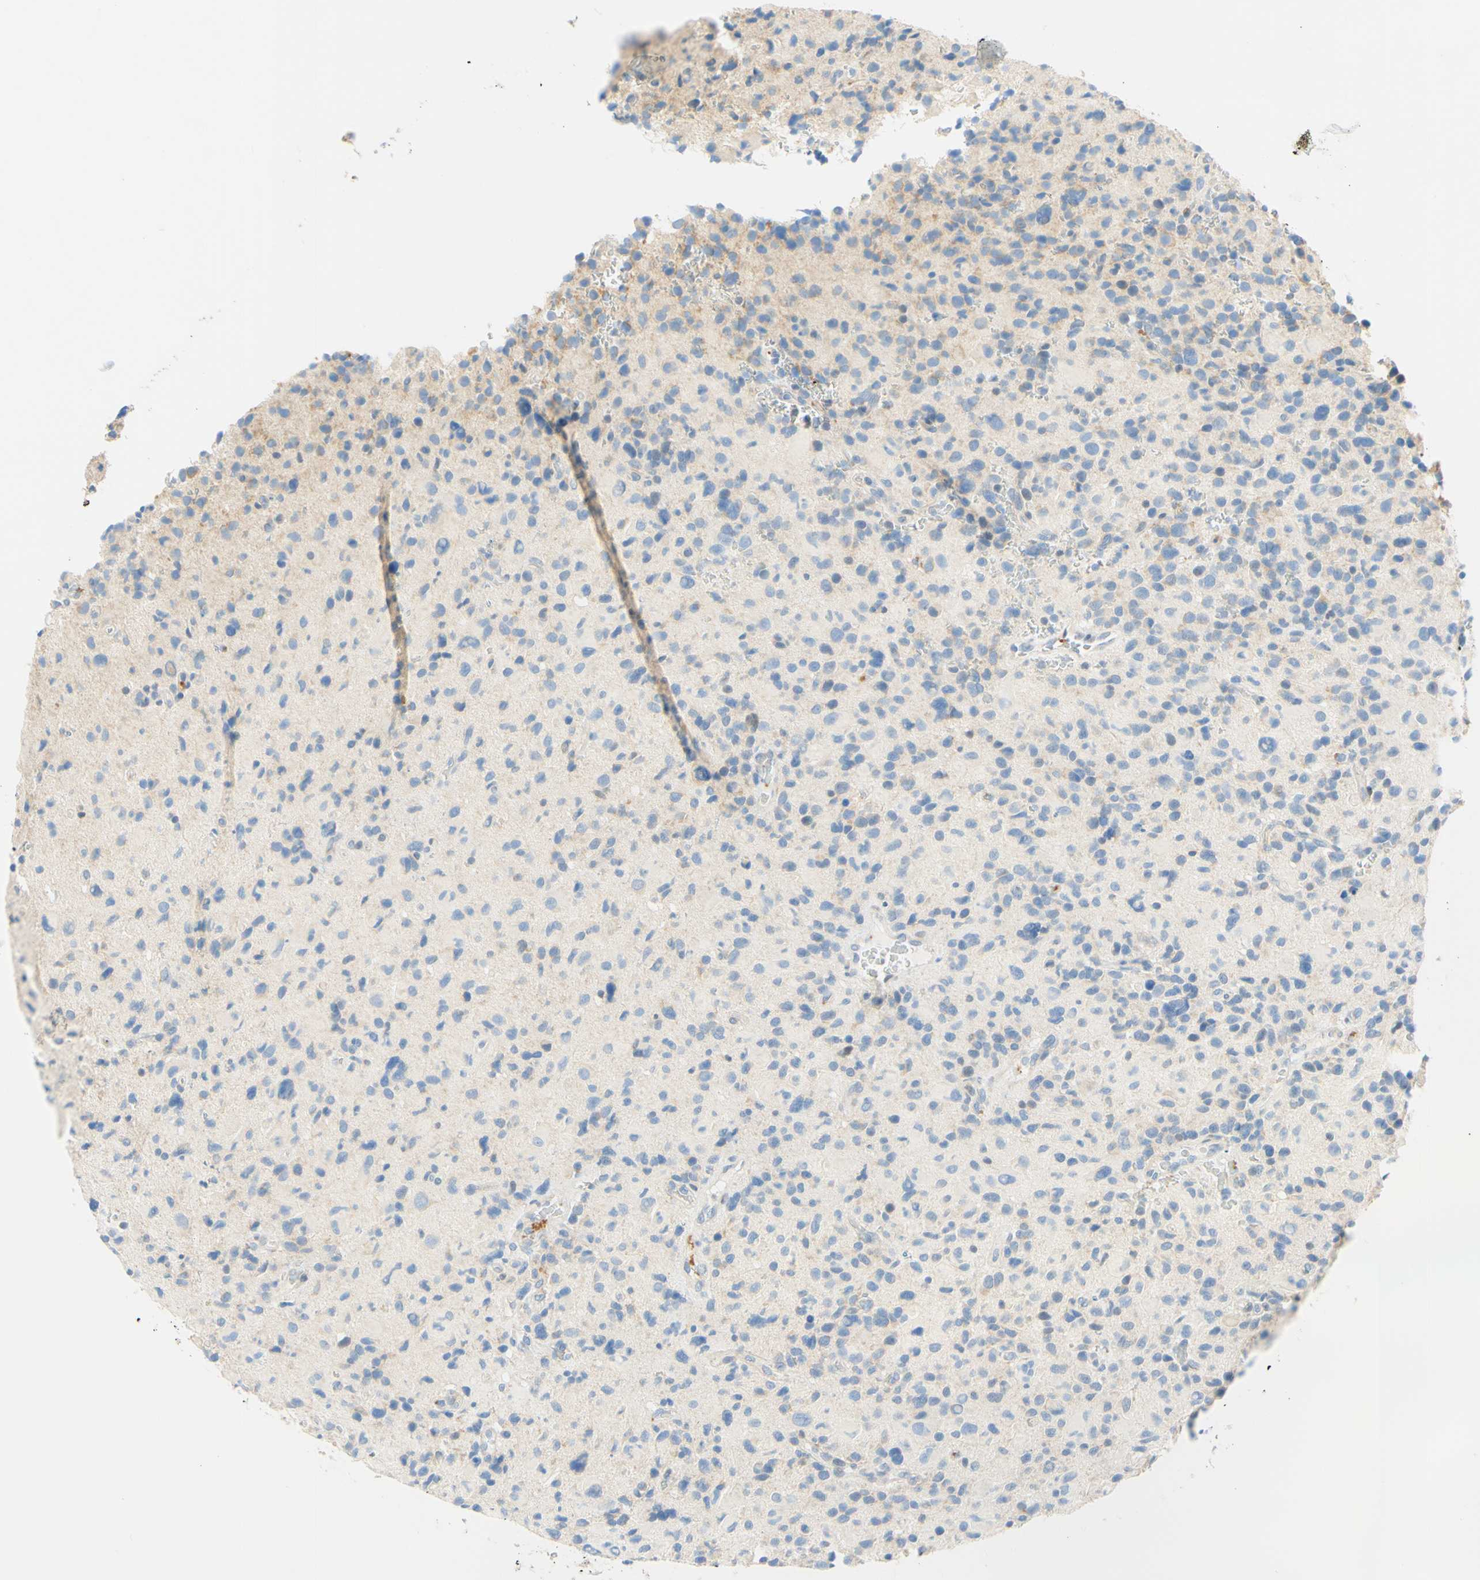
{"staining": {"intensity": "negative", "quantity": "none", "location": "none"}, "tissue": "glioma", "cell_type": "Tumor cells", "image_type": "cancer", "snomed": [{"axis": "morphology", "description": "Glioma, malignant, High grade"}, {"axis": "topography", "description": "Brain"}], "caption": "The image exhibits no staining of tumor cells in glioma.", "gene": "LAT", "patient": {"sex": "male", "age": 48}}